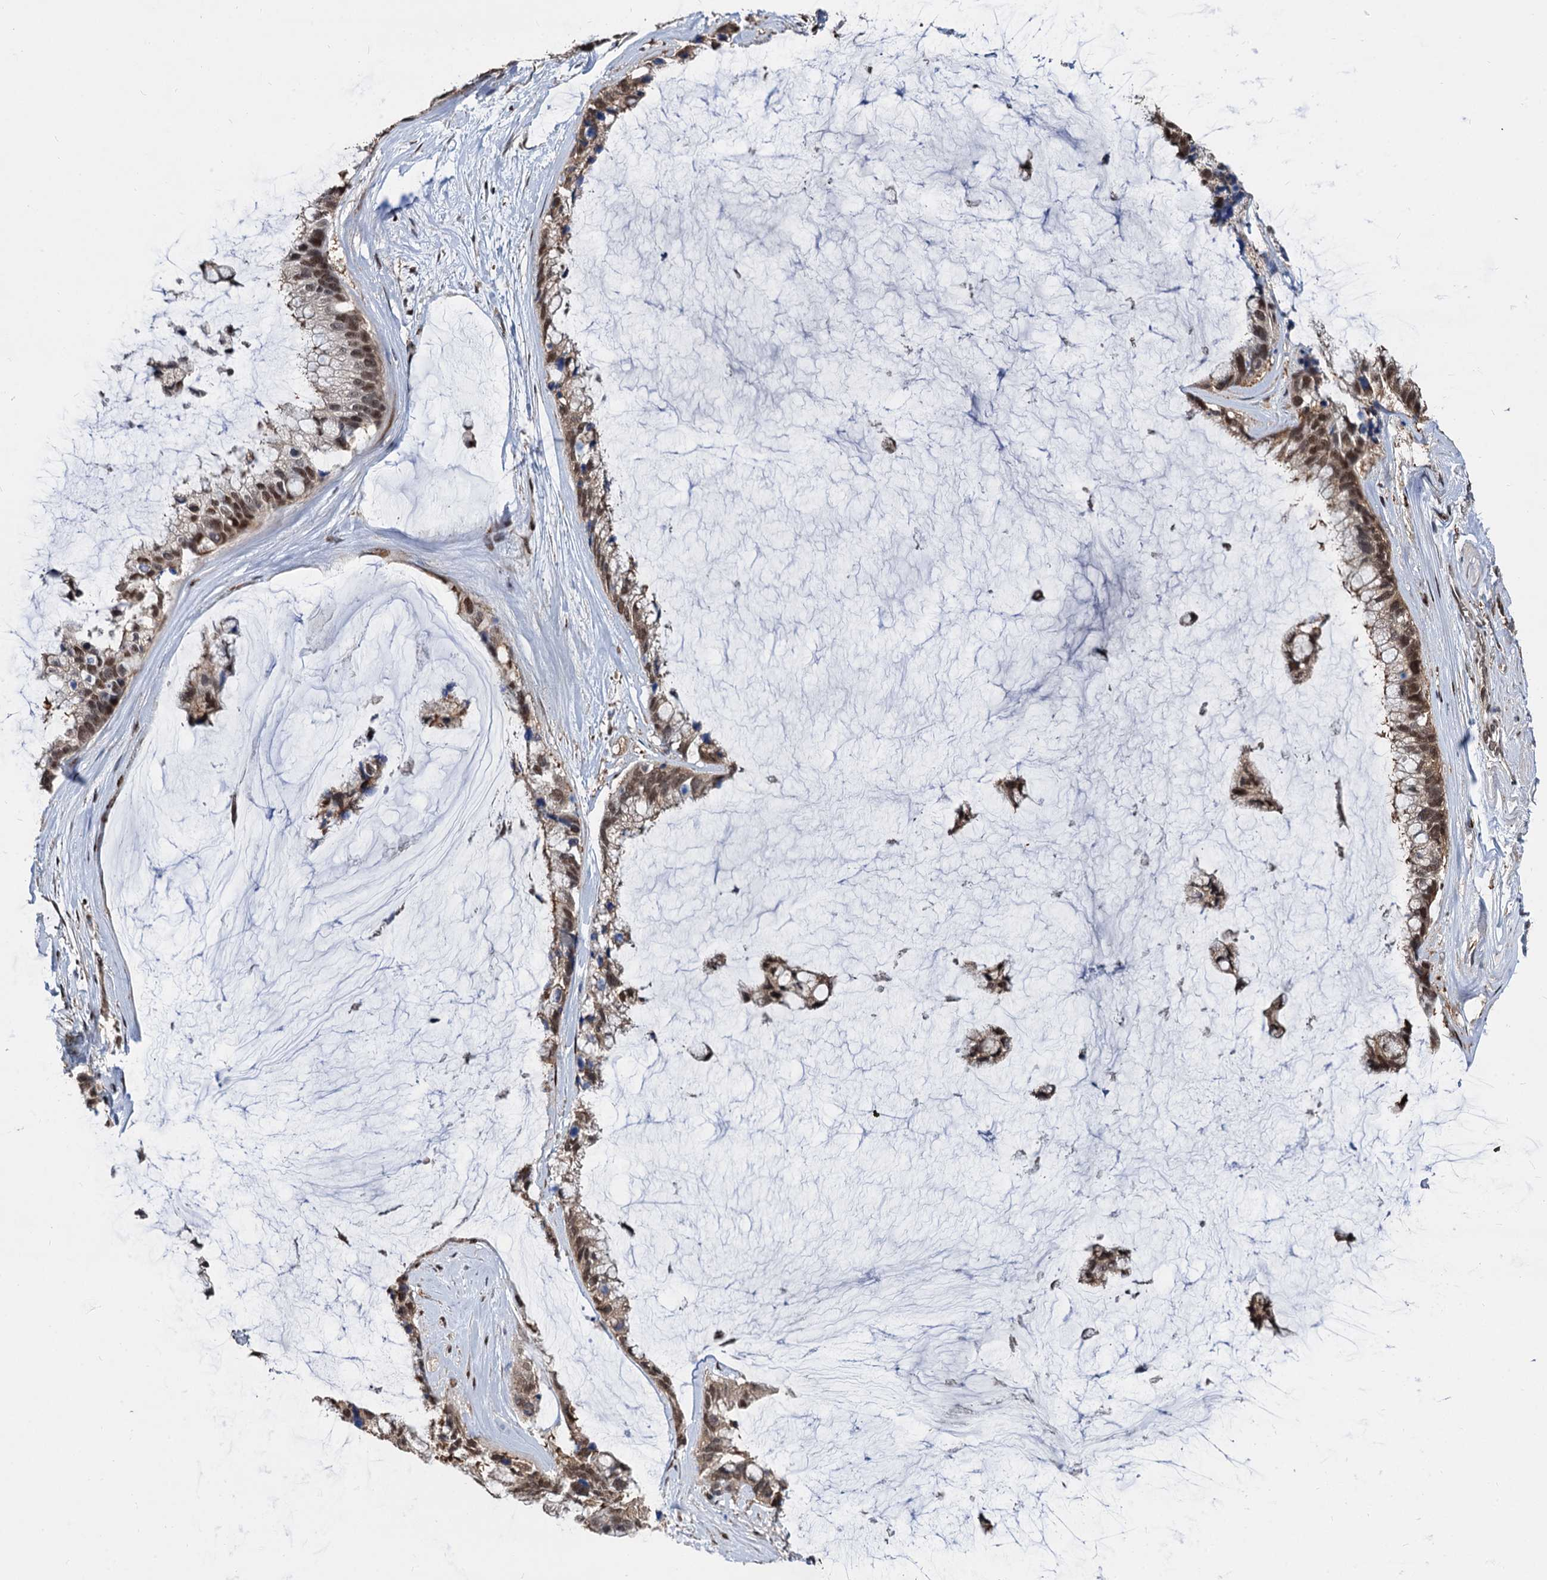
{"staining": {"intensity": "moderate", "quantity": ">75%", "location": "nuclear"}, "tissue": "ovarian cancer", "cell_type": "Tumor cells", "image_type": "cancer", "snomed": [{"axis": "morphology", "description": "Cystadenocarcinoma, mucinous, NOS"}, {"axis": "topography", "description": "Ovary"}], "caption": "Immunohistochemistry photomicrograph of neoplastic tissue: human ovarian cancer stained using immunohistochemistry exhibits medium levels of moderate protein expression localized specifically in the nuclear of tumor cells, appearing as a nuclear brown color.", "gene": "PSMD4", "patient": {"sex": "female", "age": 39}}